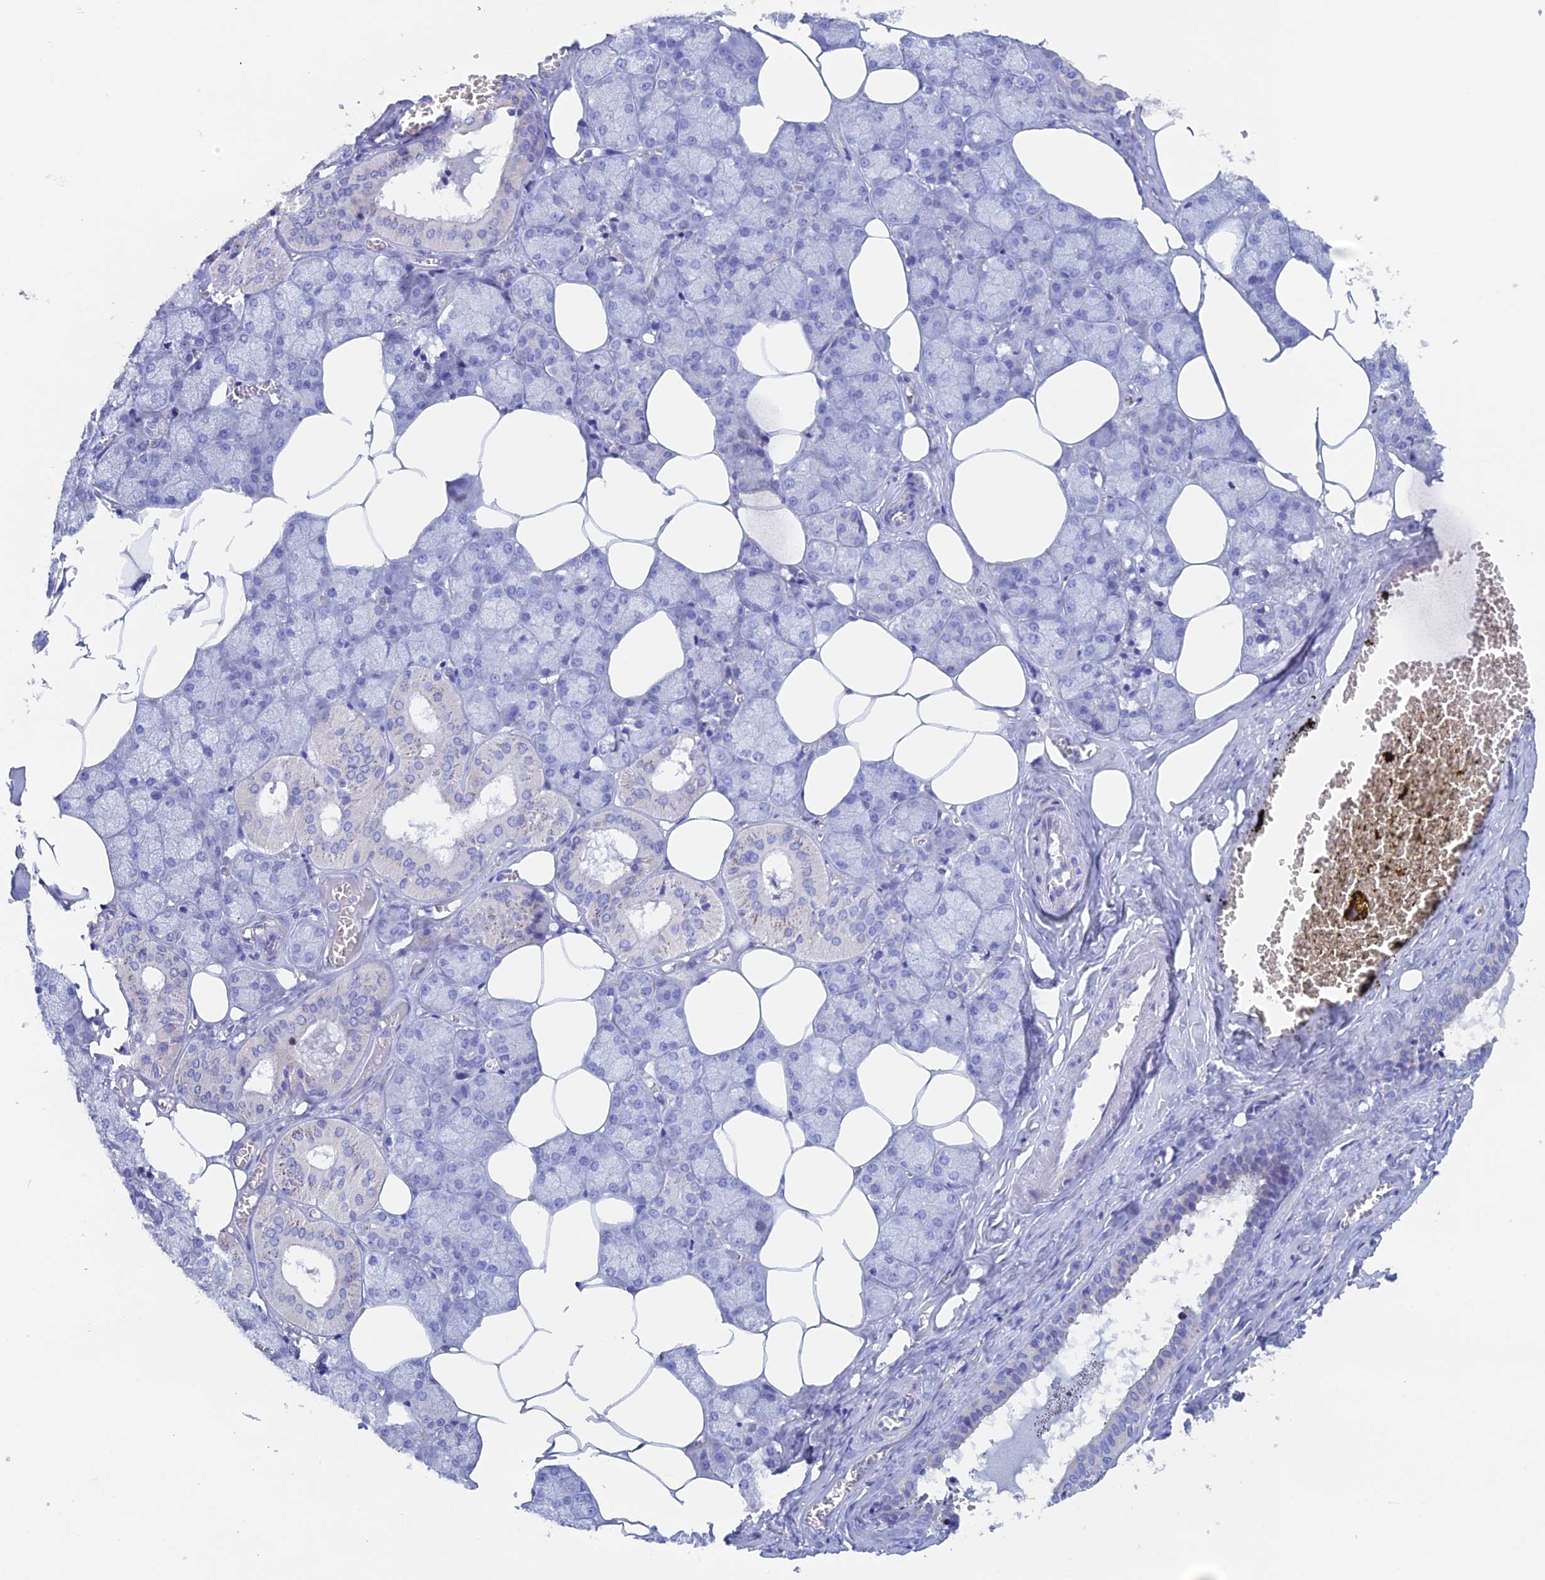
{"staining": {"intensity": "negative", "quantity": "none", "location": "none"}, "tissue": "salivary gland", "cell_type": "Glandular cells", "image_type": "normal", "snomed": [{"axis": "morphology", "description": "Normal tissue, NOS"}, {"axis": "topography", "description": "Salivary gland"}], "caption": "High magnification brightfield microscopy of benign salivary gland stained with DAB (brown) and counterstained with hematoxylin (blue): glandular cells show no significant expression.", "gene": "PSMC3IP", "patient": {"sex": "male", "age": 62}}